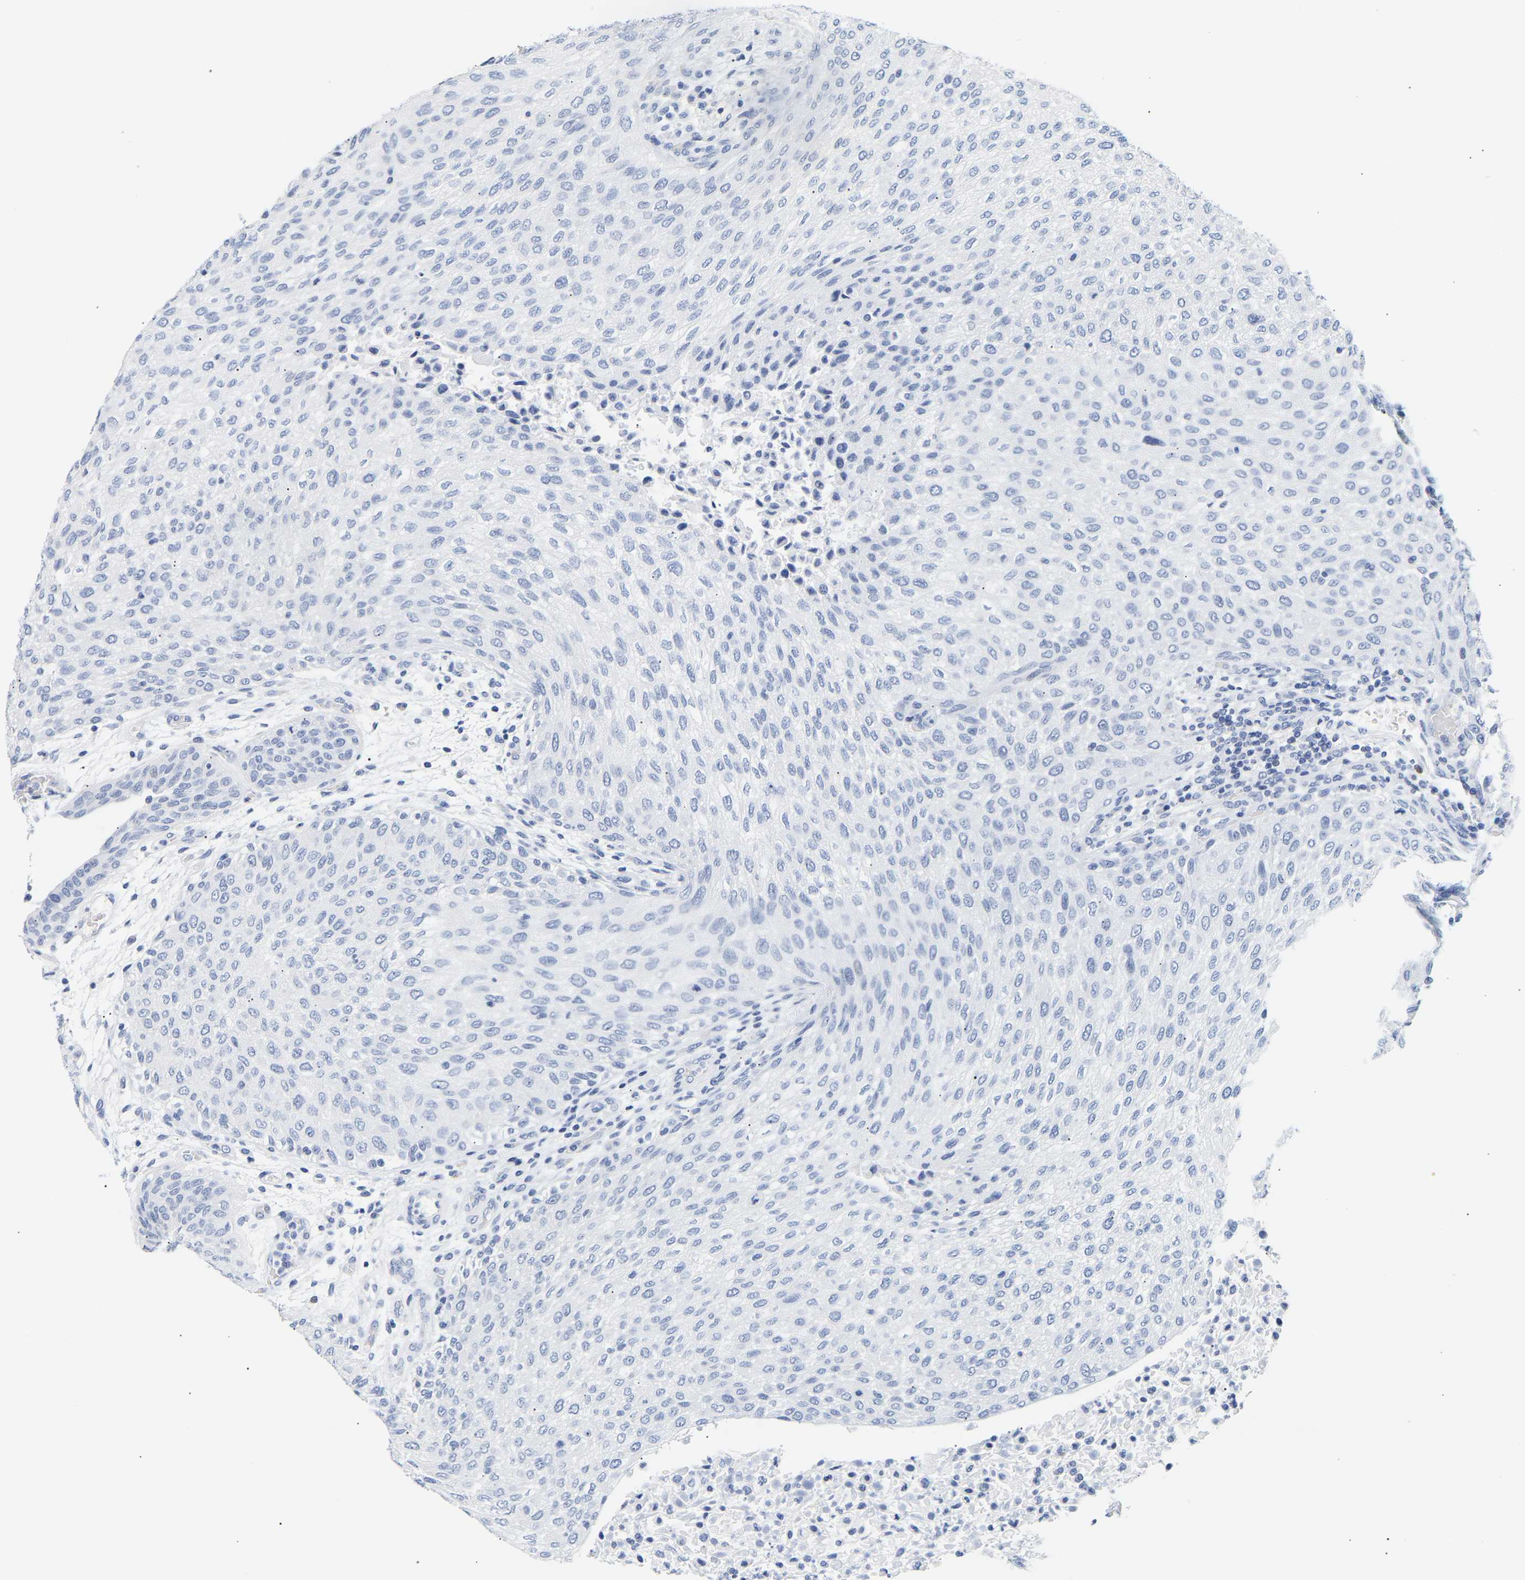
{"staining": {"intensity": "negative", "quantity": "none", "location": "none"}, "tissue": "urothelial cancer", "cell_type": "Tumor cells", "image_type": "cancer", "snomed": [{"axis": "morphology", "description": "Urothelial carcinoma, Low grade"}, {"axis": "morphology", "description": "Urothelial carcinoma, High grade"}, {"axis": "topography", "description": "Urinary bladder"}], "caption": "IHC of urothelial carcinoma (high-grade) exhibits no staining in tumor cells. Nuclei are stained in blue.", "gene": "SPINK2", "patient": {"sex": "male", "age": 35}}